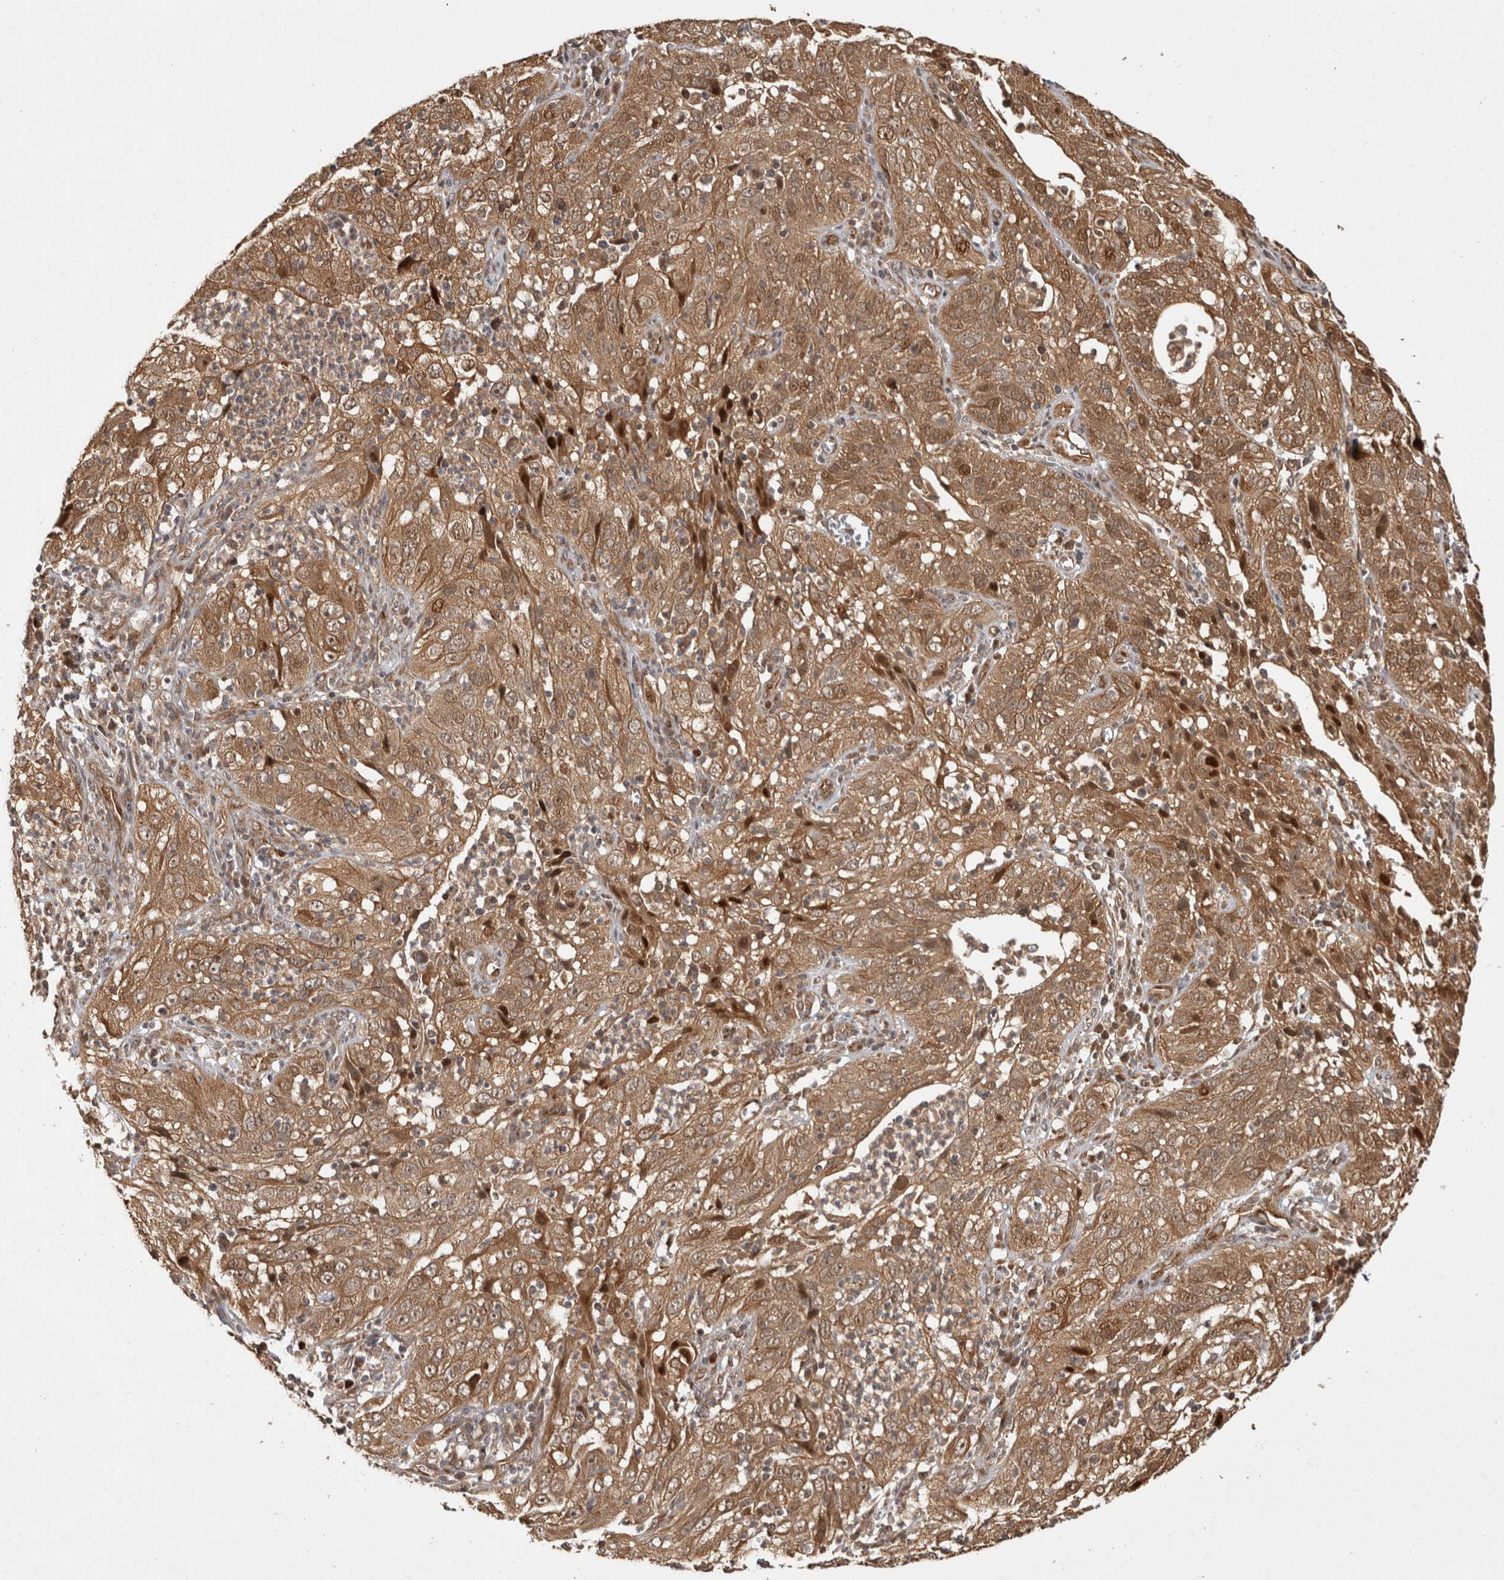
{"staining": {"intensity": "moderate", "quantity": ">75%", "location": "cytoplasmic/membranous"}, "tissue": "cervical cancer", "cell_type": "Tumor cells", "image_type": "cancer", "snomed": [{"axis": "morphology", "description": "Squamous cell carcinoma, NOS"}, {"axis": "topography", "description": "Cervix"}], "caption": "Immunohistochemical staining of human cervical cancer exhibits moderate cytoplasmic/membranous protein expression in approximately >75% of tumor cells.", "gene": "CAMSAP2", "patient": {"sex": "female", "age": 32}}